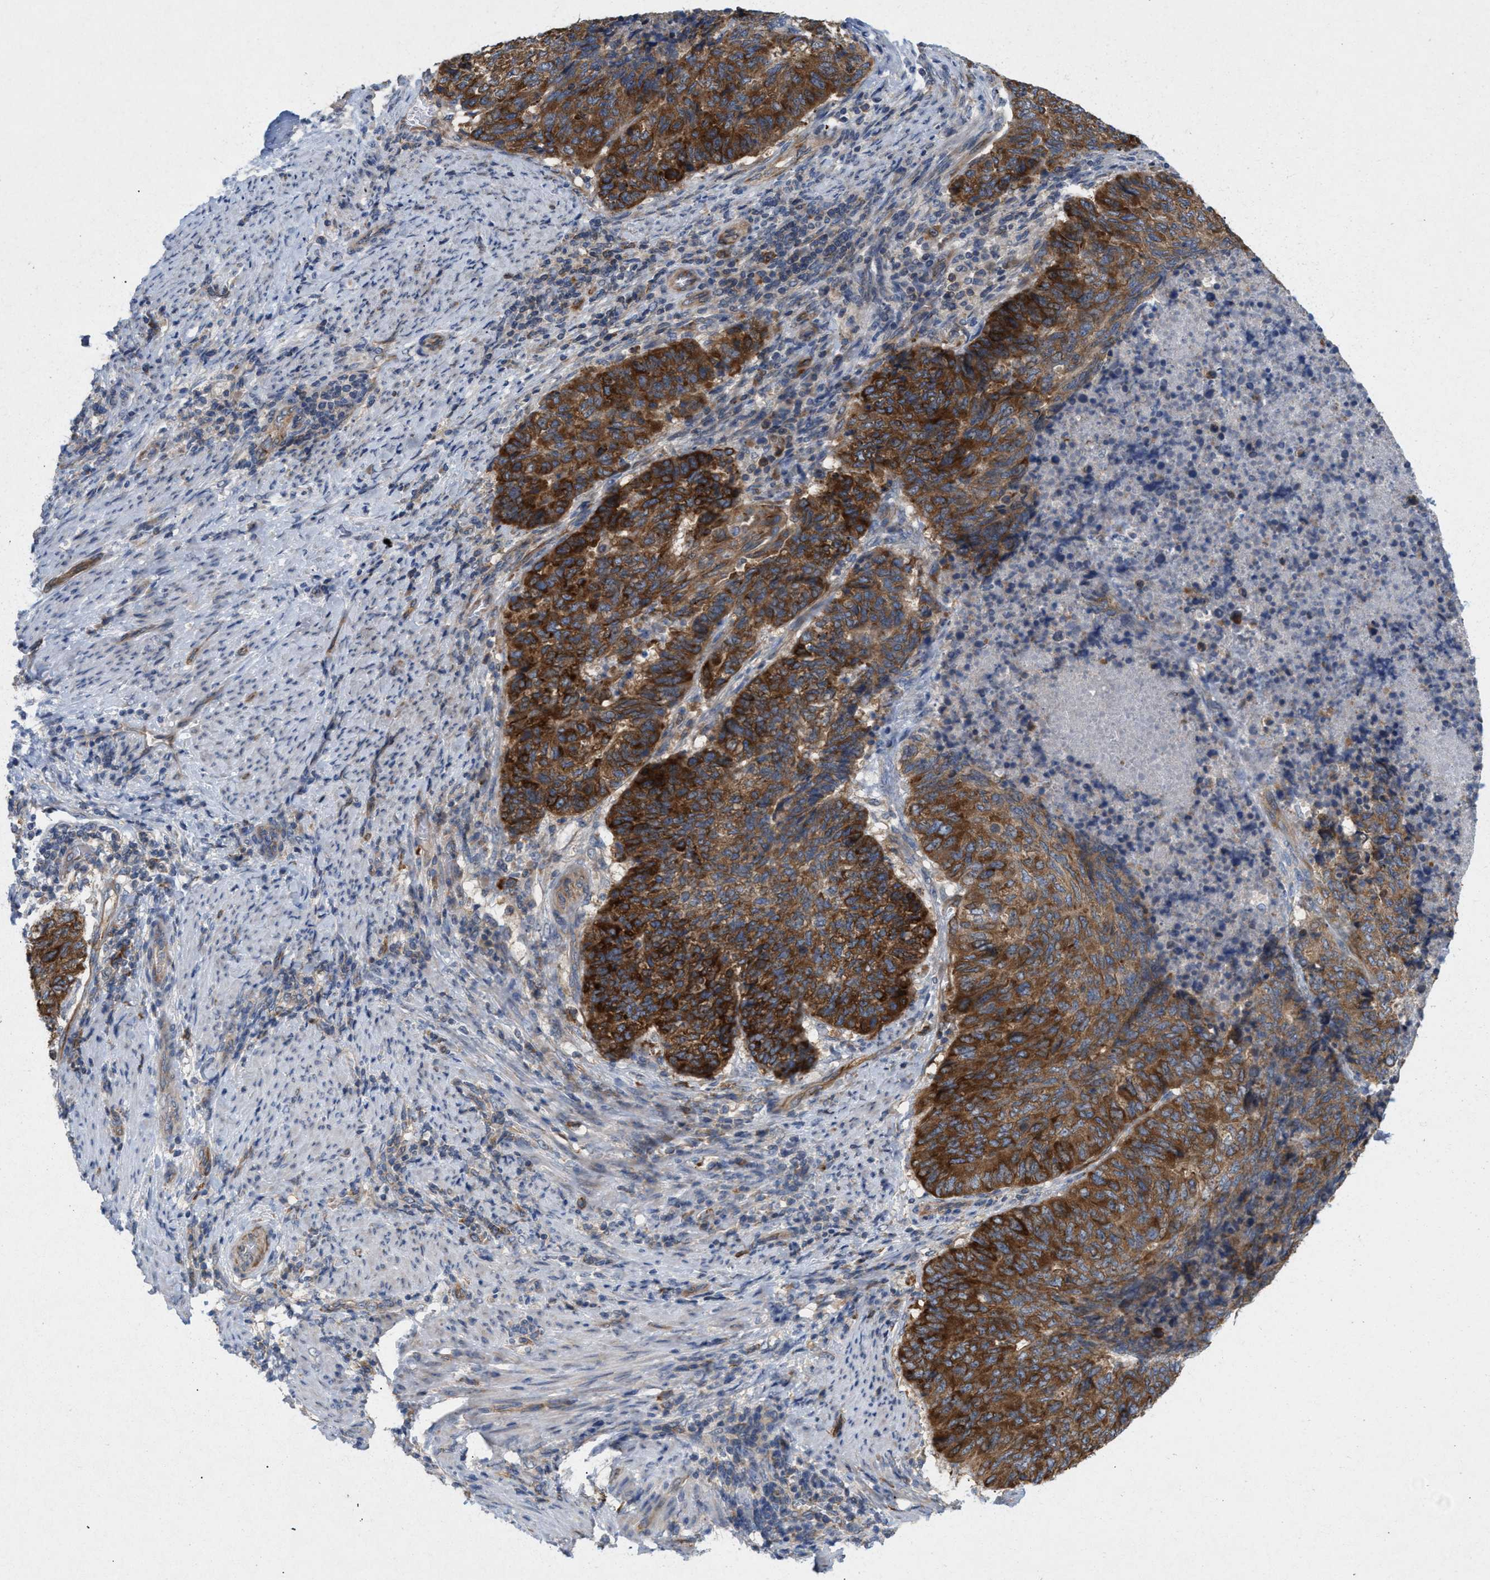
{"staining": {"intensity": "strong", "quantity": ">75%", "location": "cytoplasmic/membranous"}, "tissue": "endometrial cancer", "cell_type": "Tumor cells", "image_type": "cancer", "snomed": [{"axis": "morphology", "description": "Adenocarcinoma, NOS"}, {"axis": "topography", "description": "Endometrium"}], "caption": "Endometrial cancer tissue shows strong cytoplasmic/membranous expression in about >75% of tumor cells The staining is performed using DAB brown chromogen to label protein expression. The nuclei are counter-stained blue using hematoxylin.", "gene": "UBAP2", "patient": {"sex": "female", "age": 80}}